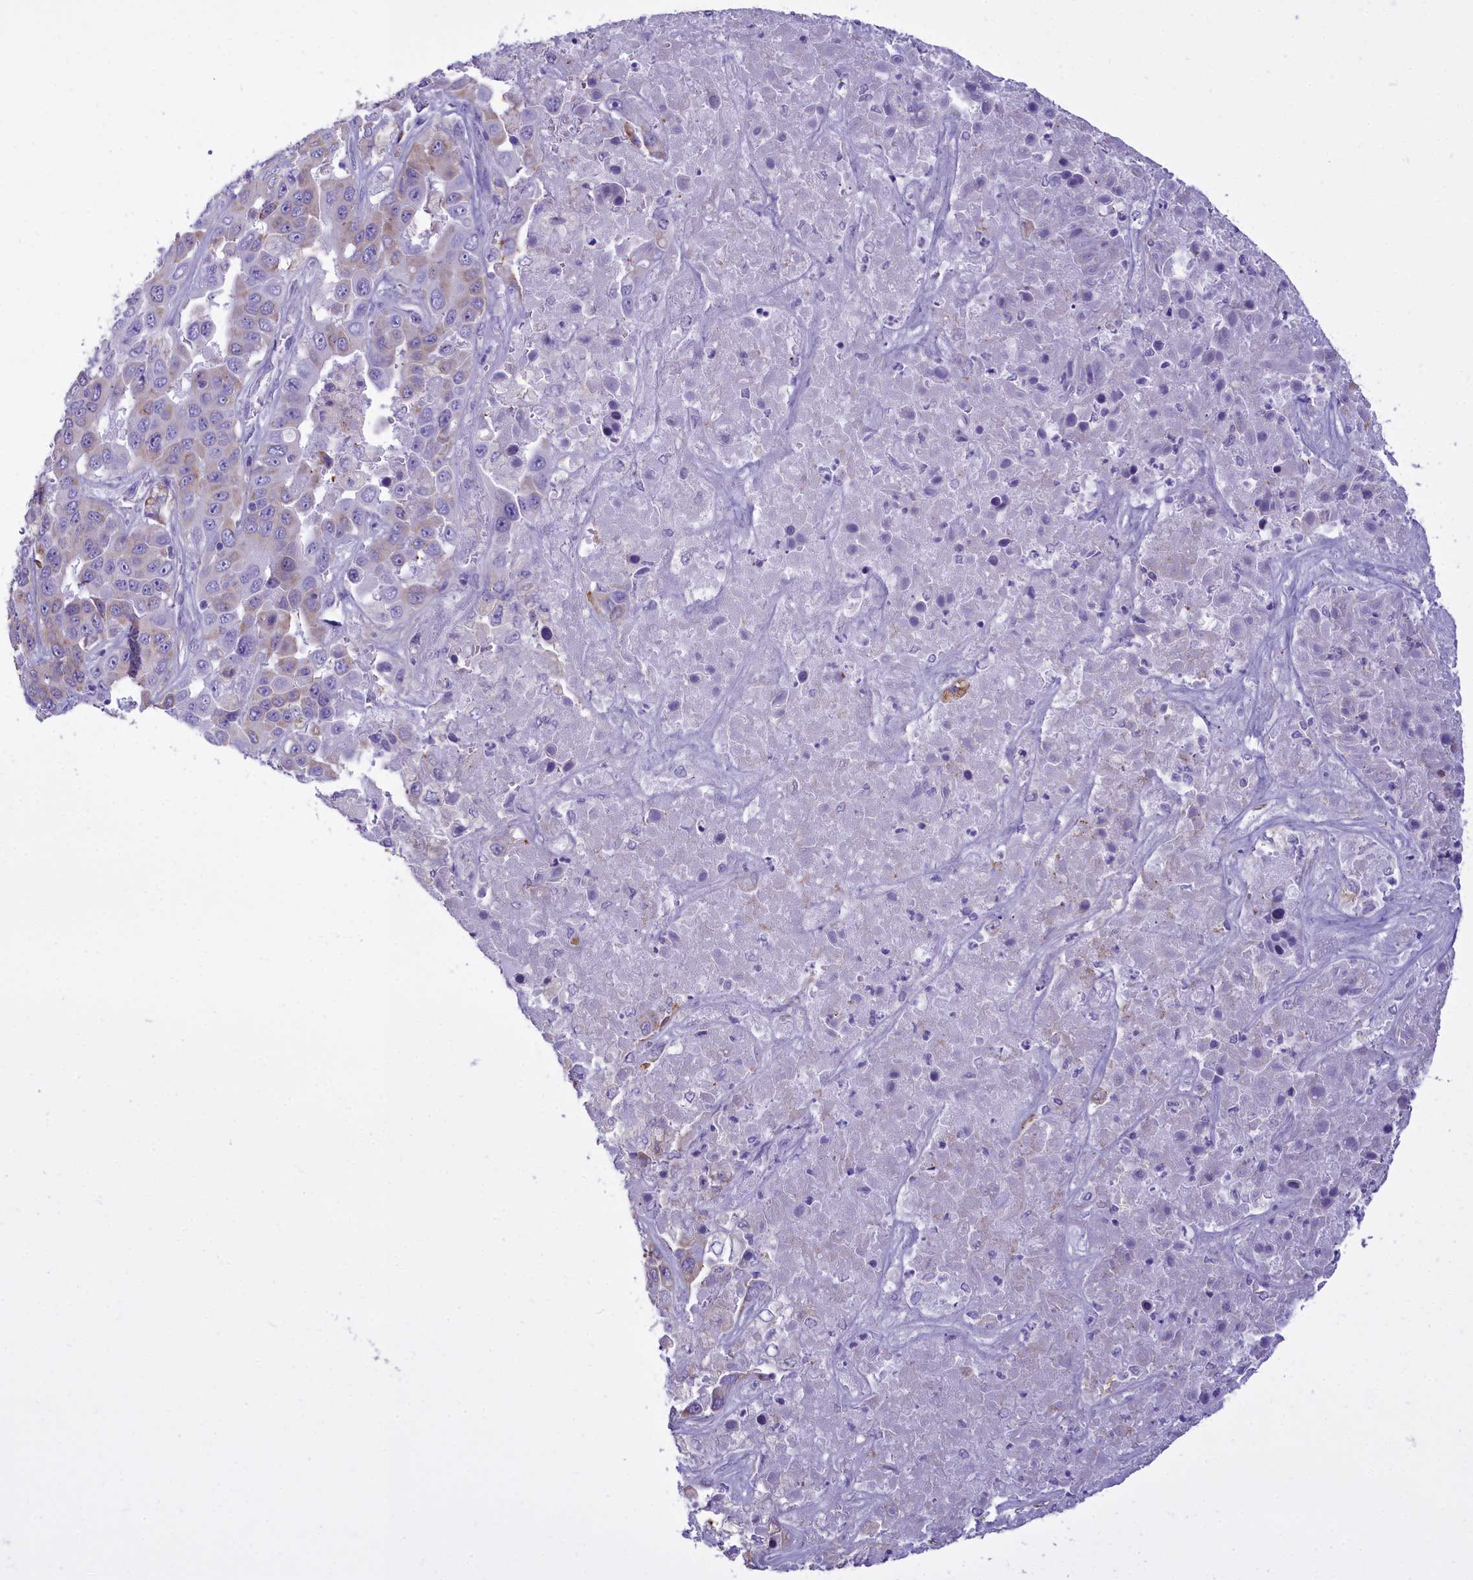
{"staining": {"intensity": "weak", "quantity": "25%-75%", "location": "cytoplasmic/membranous"}, "tissue": "liver cancer", "cell_type": "Tumor cells", "image_type": "cancer", "snomed": [{"axis": "morphology", "description": "Cholangiocarcinoma"}, {"axis": "topography", "description": "Liver"}], "caption": "Liver cholangiocarcinoma tissue shows weak cytoplasmic/membranous positivity in about 25%-75% of tumor cells, visualized by immunohistochemistry.", "gene": "CD5", "patient": {"sex": "female", "age": 52}}